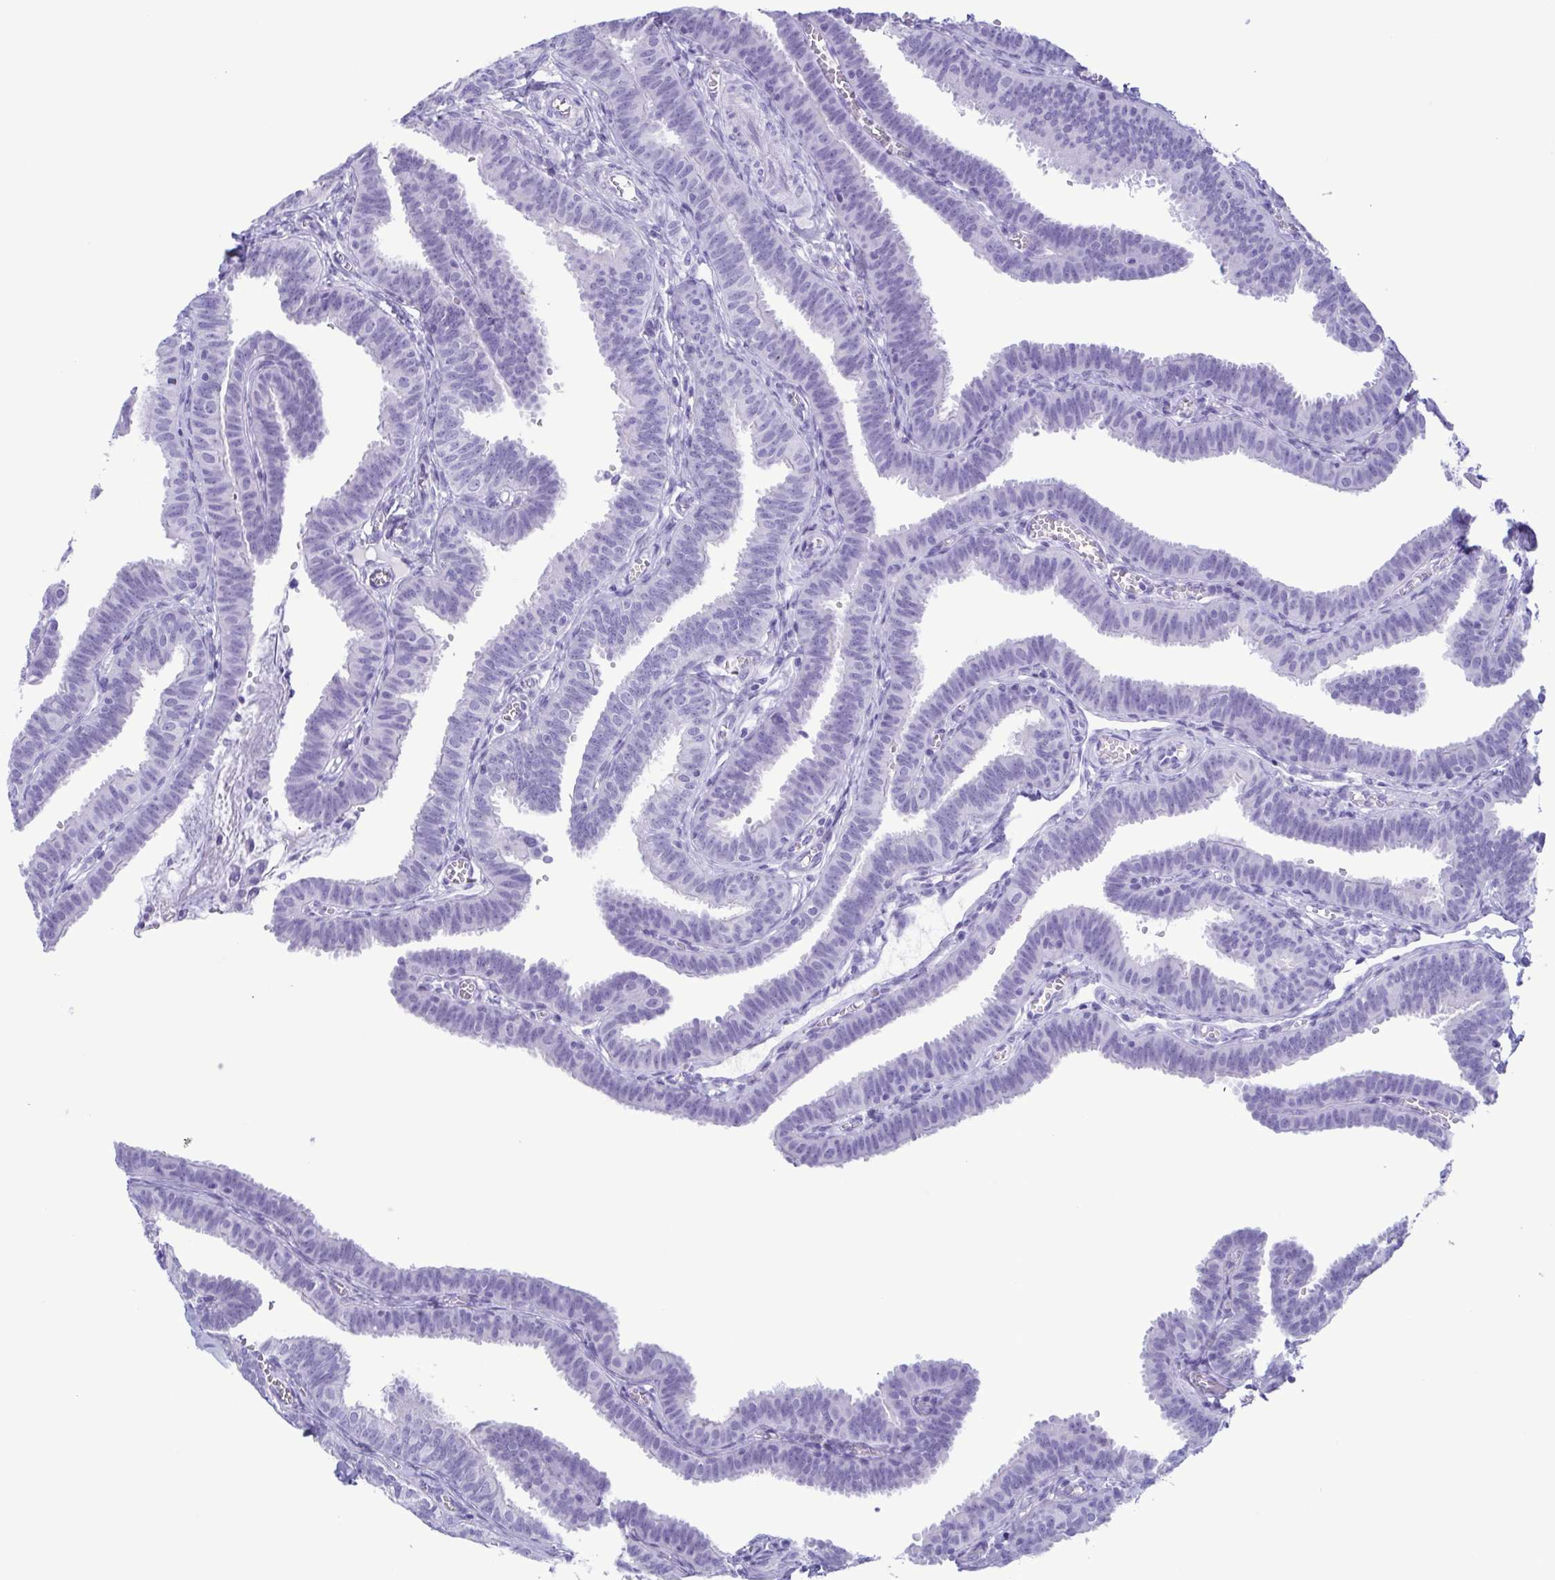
{"staining": {"intensity": "negative", "quantity": "none", "location": "none"}, "tissue": "fallopian tube", "cell_type": "Glandular cells", "image_type": "normal", "snomed": [{"axis": "morphology", "description": "Normal tissue, NOS"}, {"axis": "topography", "description": "Fallopian tube"}], "caption": "DAB (3,3'-diaminobenzidine) immunohistochemical staining of normal fallopian tube demonstrates no significant staining in glandular cells. (Brightfield microscopy of DAB (3,3'-diaminobenzidine) immunohistochemistry (IHC) at high magnification).", "gene": "TSPY10", "patient": {"sex": "female", "age": 25}}